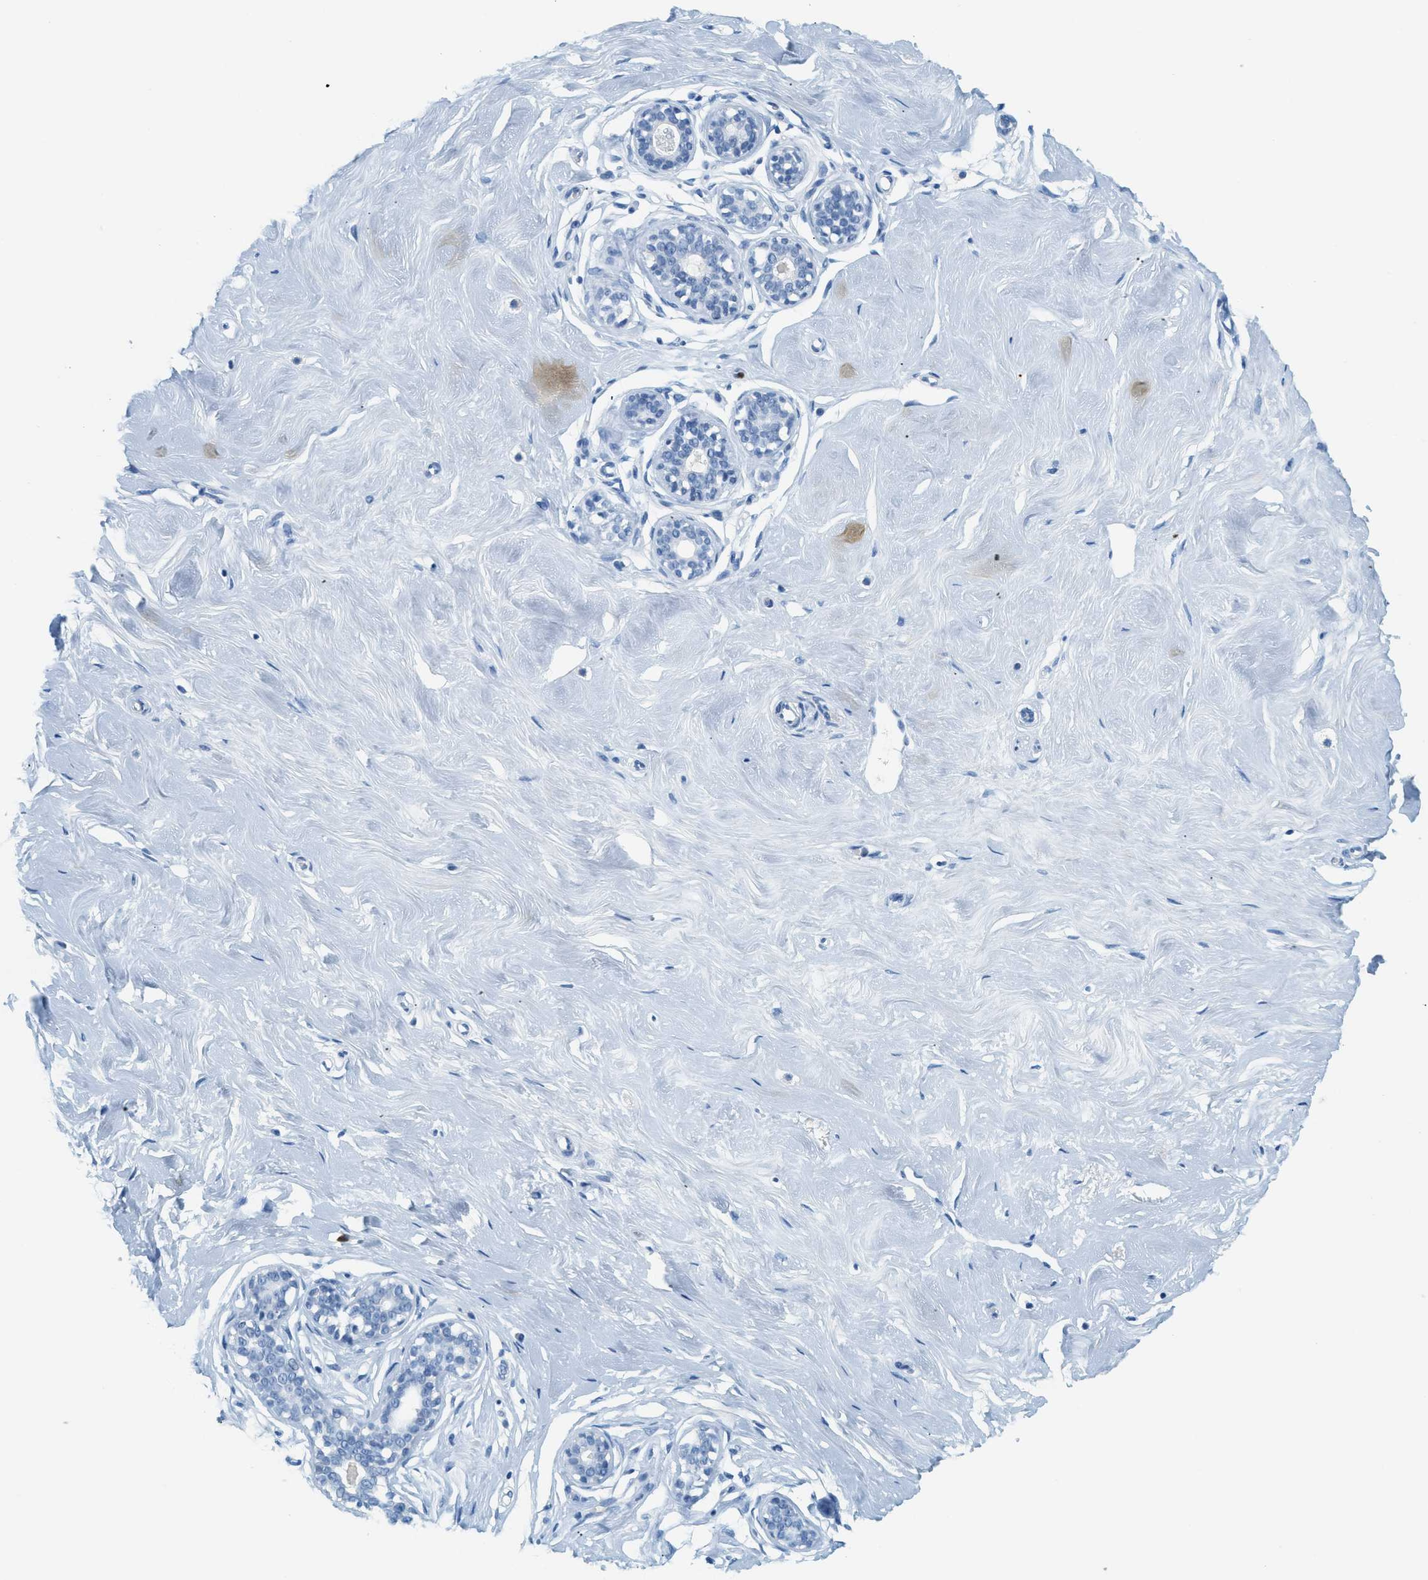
{"staining": {"intensity": "negative", "quantity": "none", "location": "none"}, "tissue": "breast", "cell_type": "Adipocytes", "image_type": "normal", "snomed": [{"axis": "morphology", "description": "Normal tissue, NOS"}, {"axis": "topography", "description": "Breast"}], "caption": "Unremarkable breast was stained to show a protein in brown. There is no significant expression in adipocytes. (IHC, brightfield microscopy, high magnification).", "gene": "LCN2", "patient": {"sex": "female", "age": 23}}